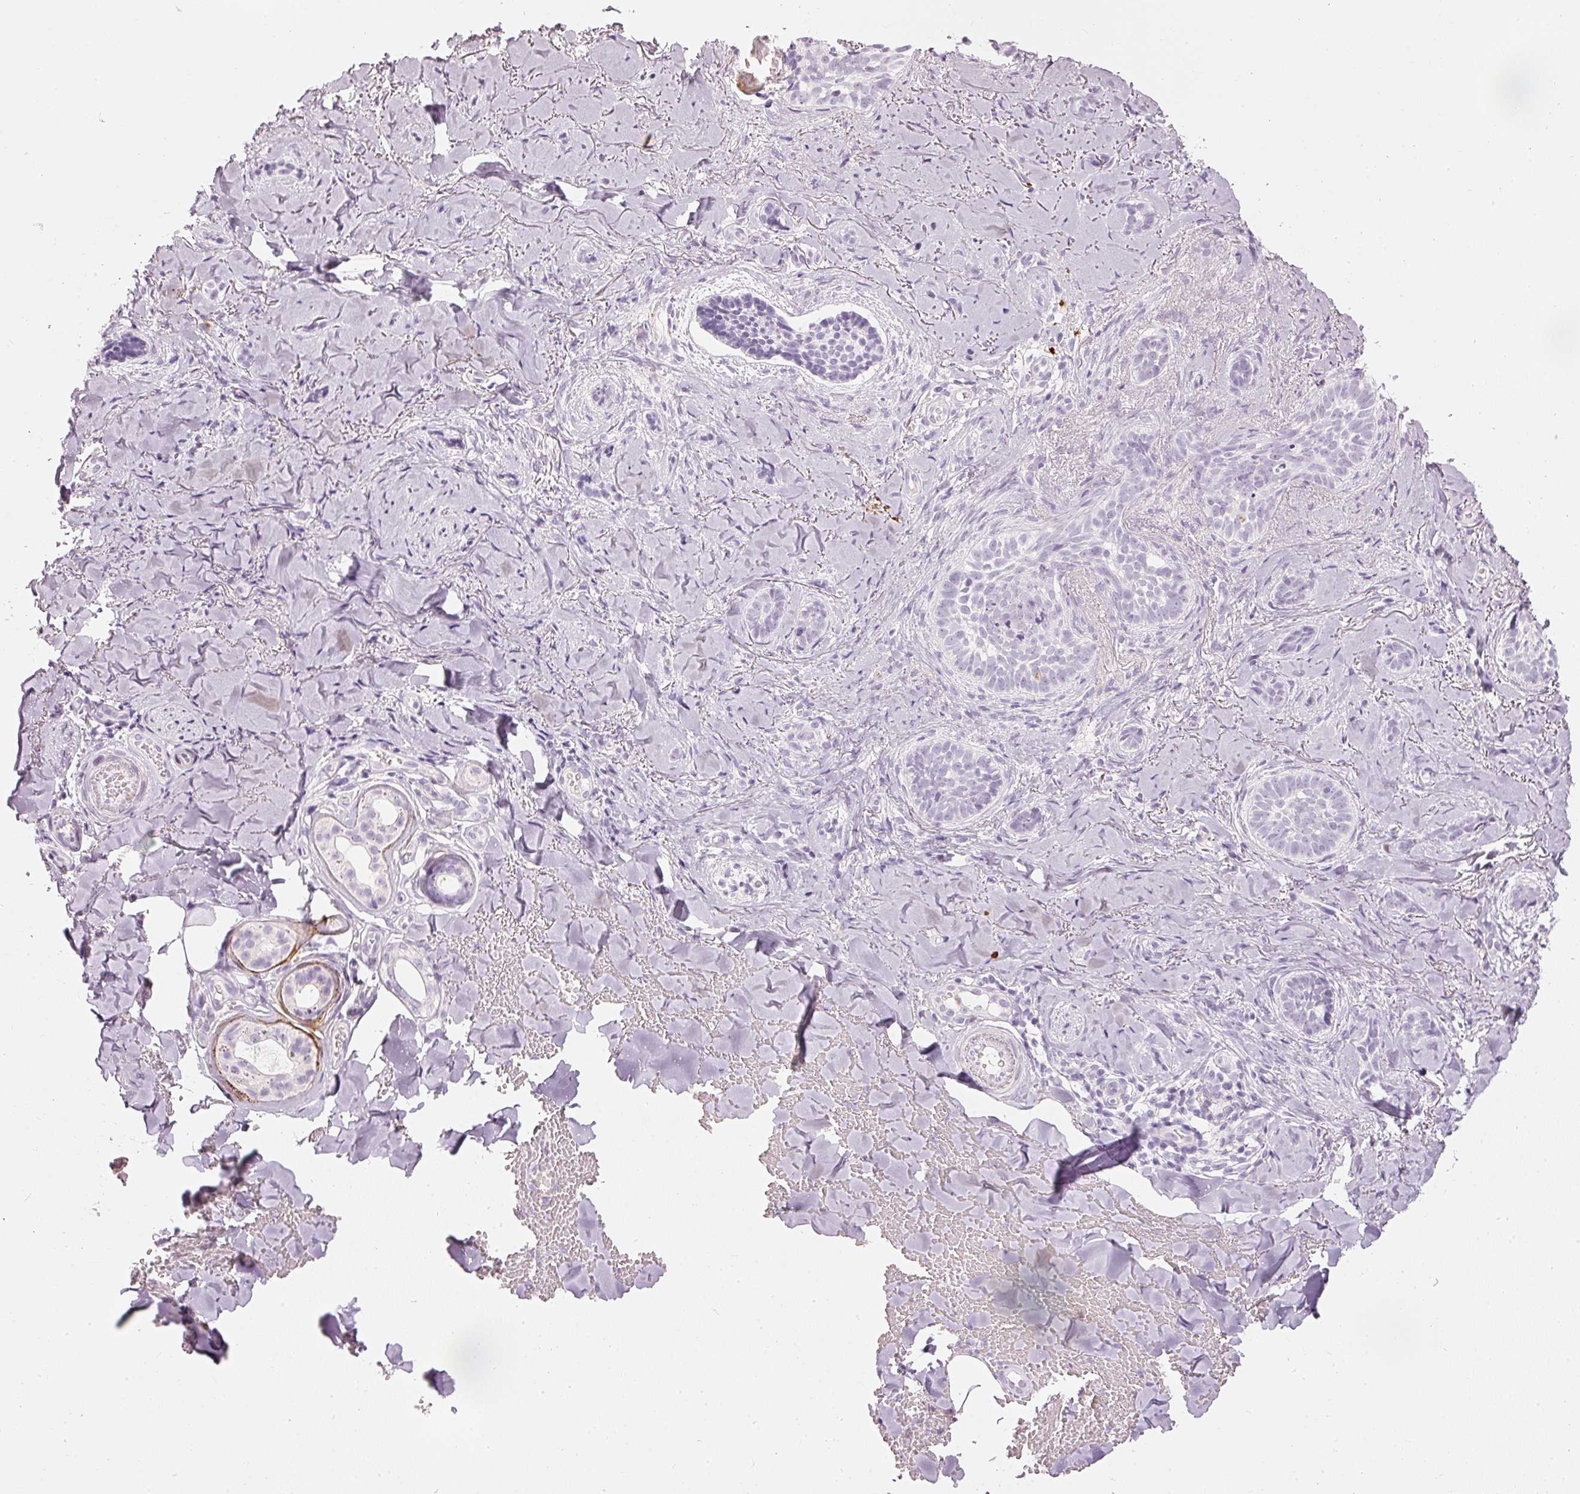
{"staining": {"intensity": "negative", "quantity": "none", "location": "none"}, "tissue": "skin cancer", "cell_type": "Tumor cells", "image_type": "cancer", "snomed": [{"axis": "morphology", "description": "Basal cell carcinoma"}, {"axis": "topography", "description": "Skin"}], "caption": "IHC photomicrograph of skin cancer stained for a protein (brown), which demonstrates no positivity in tumor cells.", "gene": "LECT2", "patient": {"sex": "female", "age": 55}}